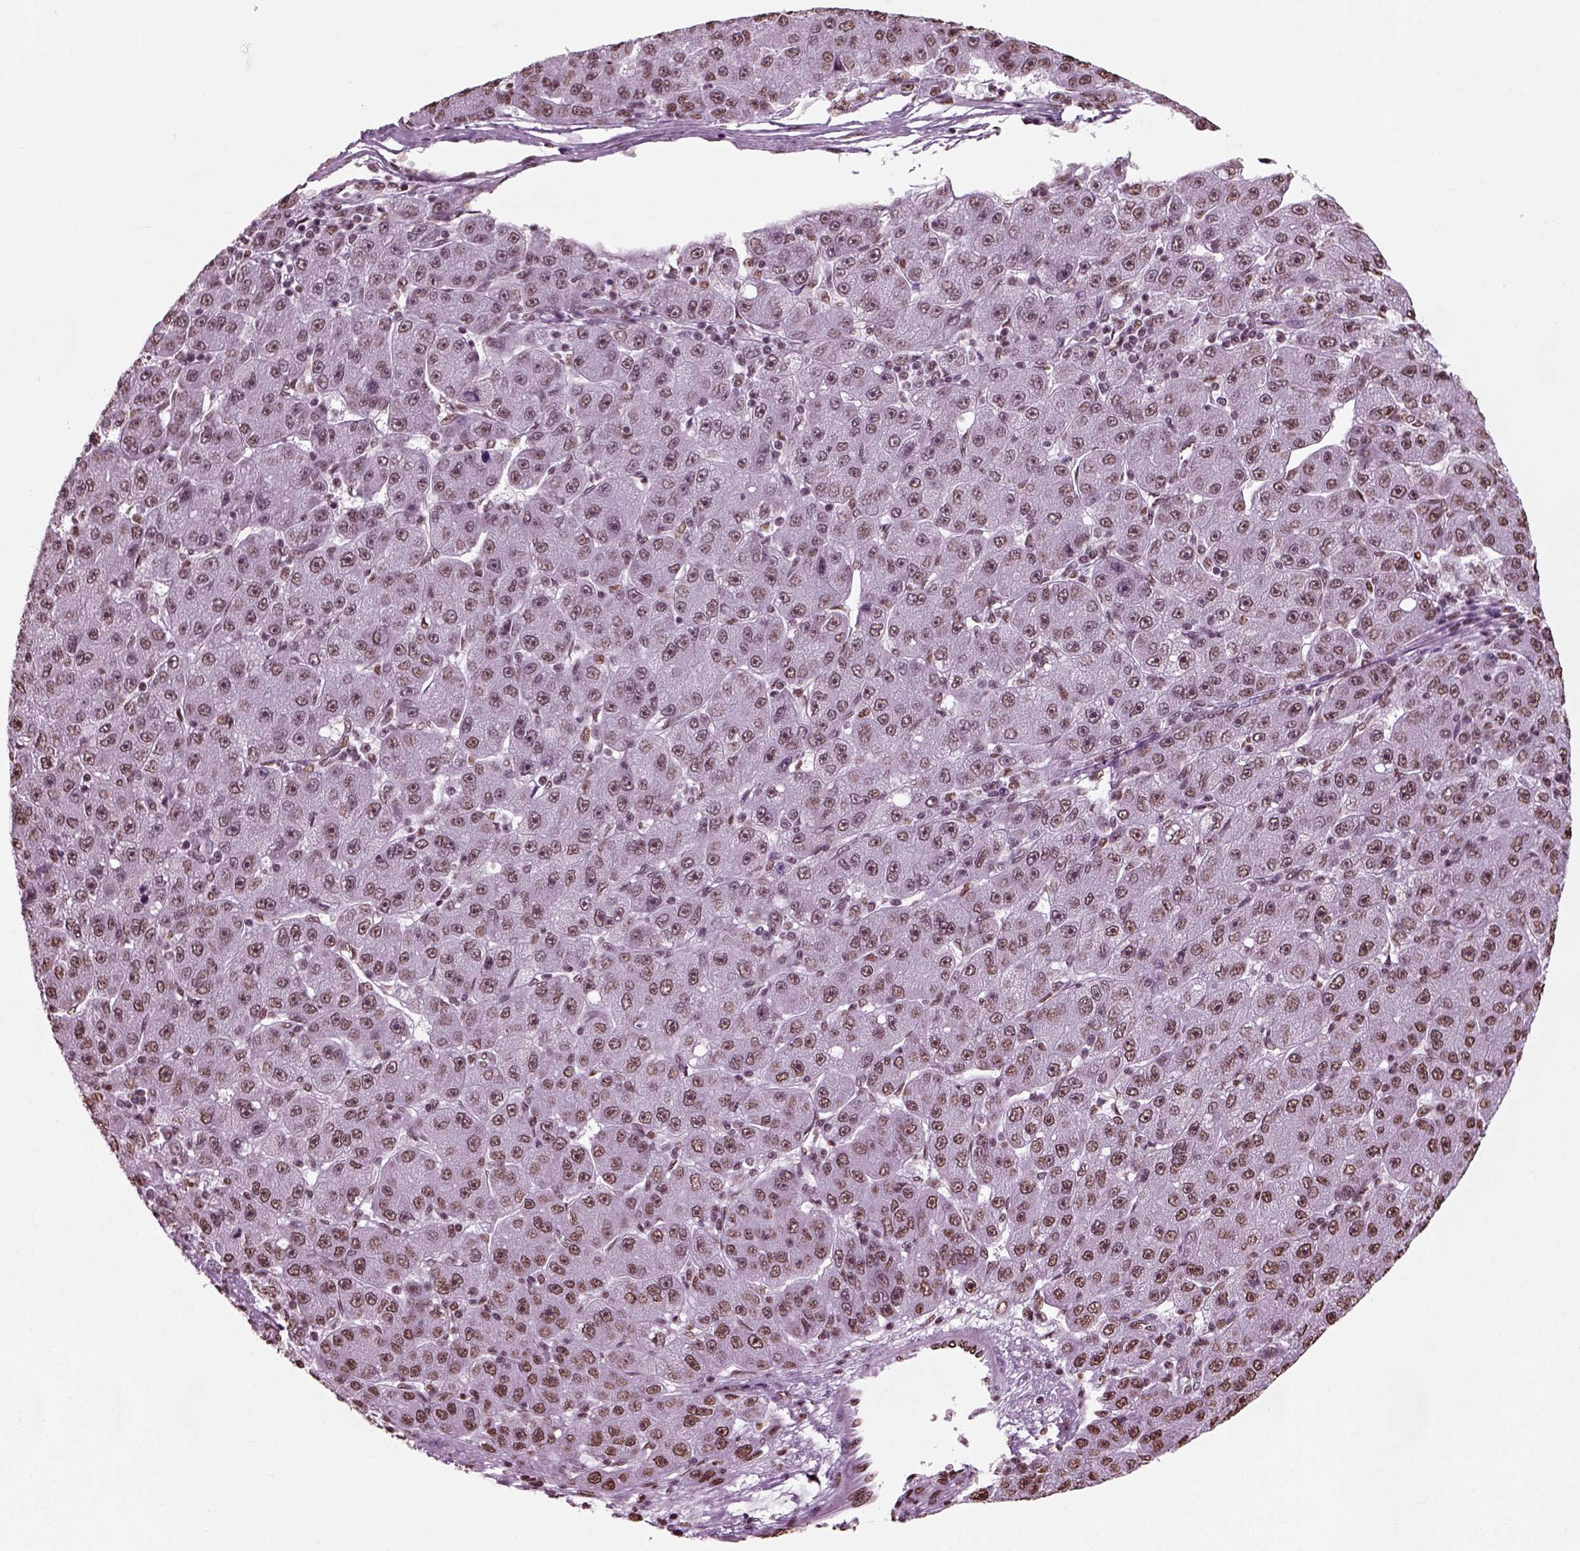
{"staining": {"intensity": "moderate", "quantity": "<25%", "location": "nuclear"}, "tissue": "liver cancer", "cell_type": "Tumor cells", "image_type": "cancer", "snomed": [{"axis": "morphology", "description": "Carcinoma, Hepatocellular, NOS"}, {"axis": "topography", "description": "Liver"}], "caption": "Brown immunohistochemical staining in human liver cancer demonstrates moderate nuclear positivity in approximately <25% of tumor cells.", "gene": "POLR1H", "patient": {"sex": "male", "age": 67}}